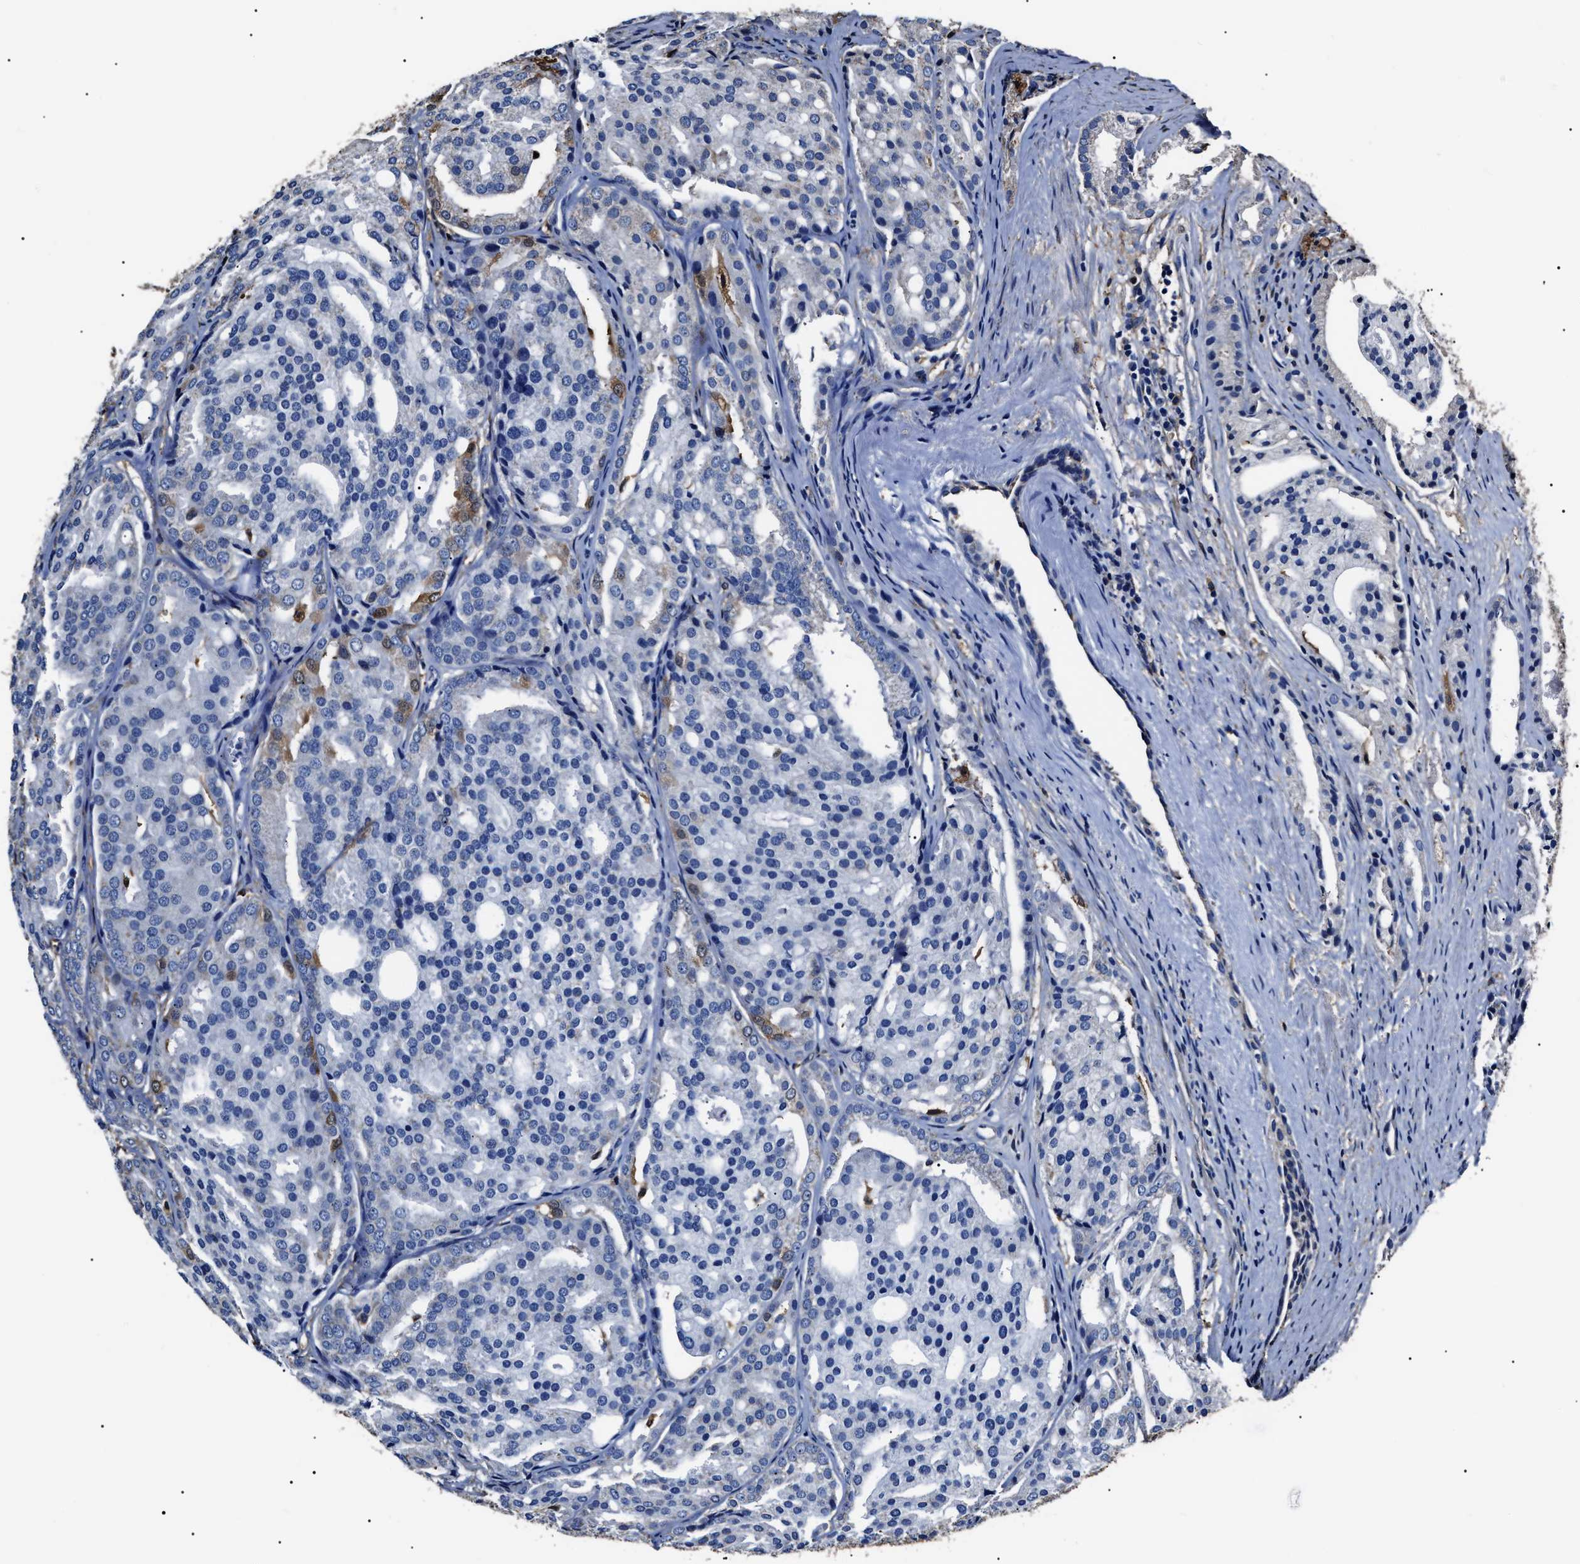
{"staining": {"intensity": "moderate", "quantity": "<25%", "location": "cytoplasmic/membranous"}, "tissue": "prostate cancer", "cell_type": "Tumor cells", "image_type": "cancer", "snomed": [{"axis": "morphology", "description": "Adenocarcinoma, High grade"}, {"axis": "topography", "description": "Prostate"}], "caption": "Tumor cells reveal low levels of moderate cytoplasmic/membranous positivity in approximately <25% of cells in human prostate cancer.", "gene": "ALDH1A1", "patient": {"sex": "male", "age": 64}}